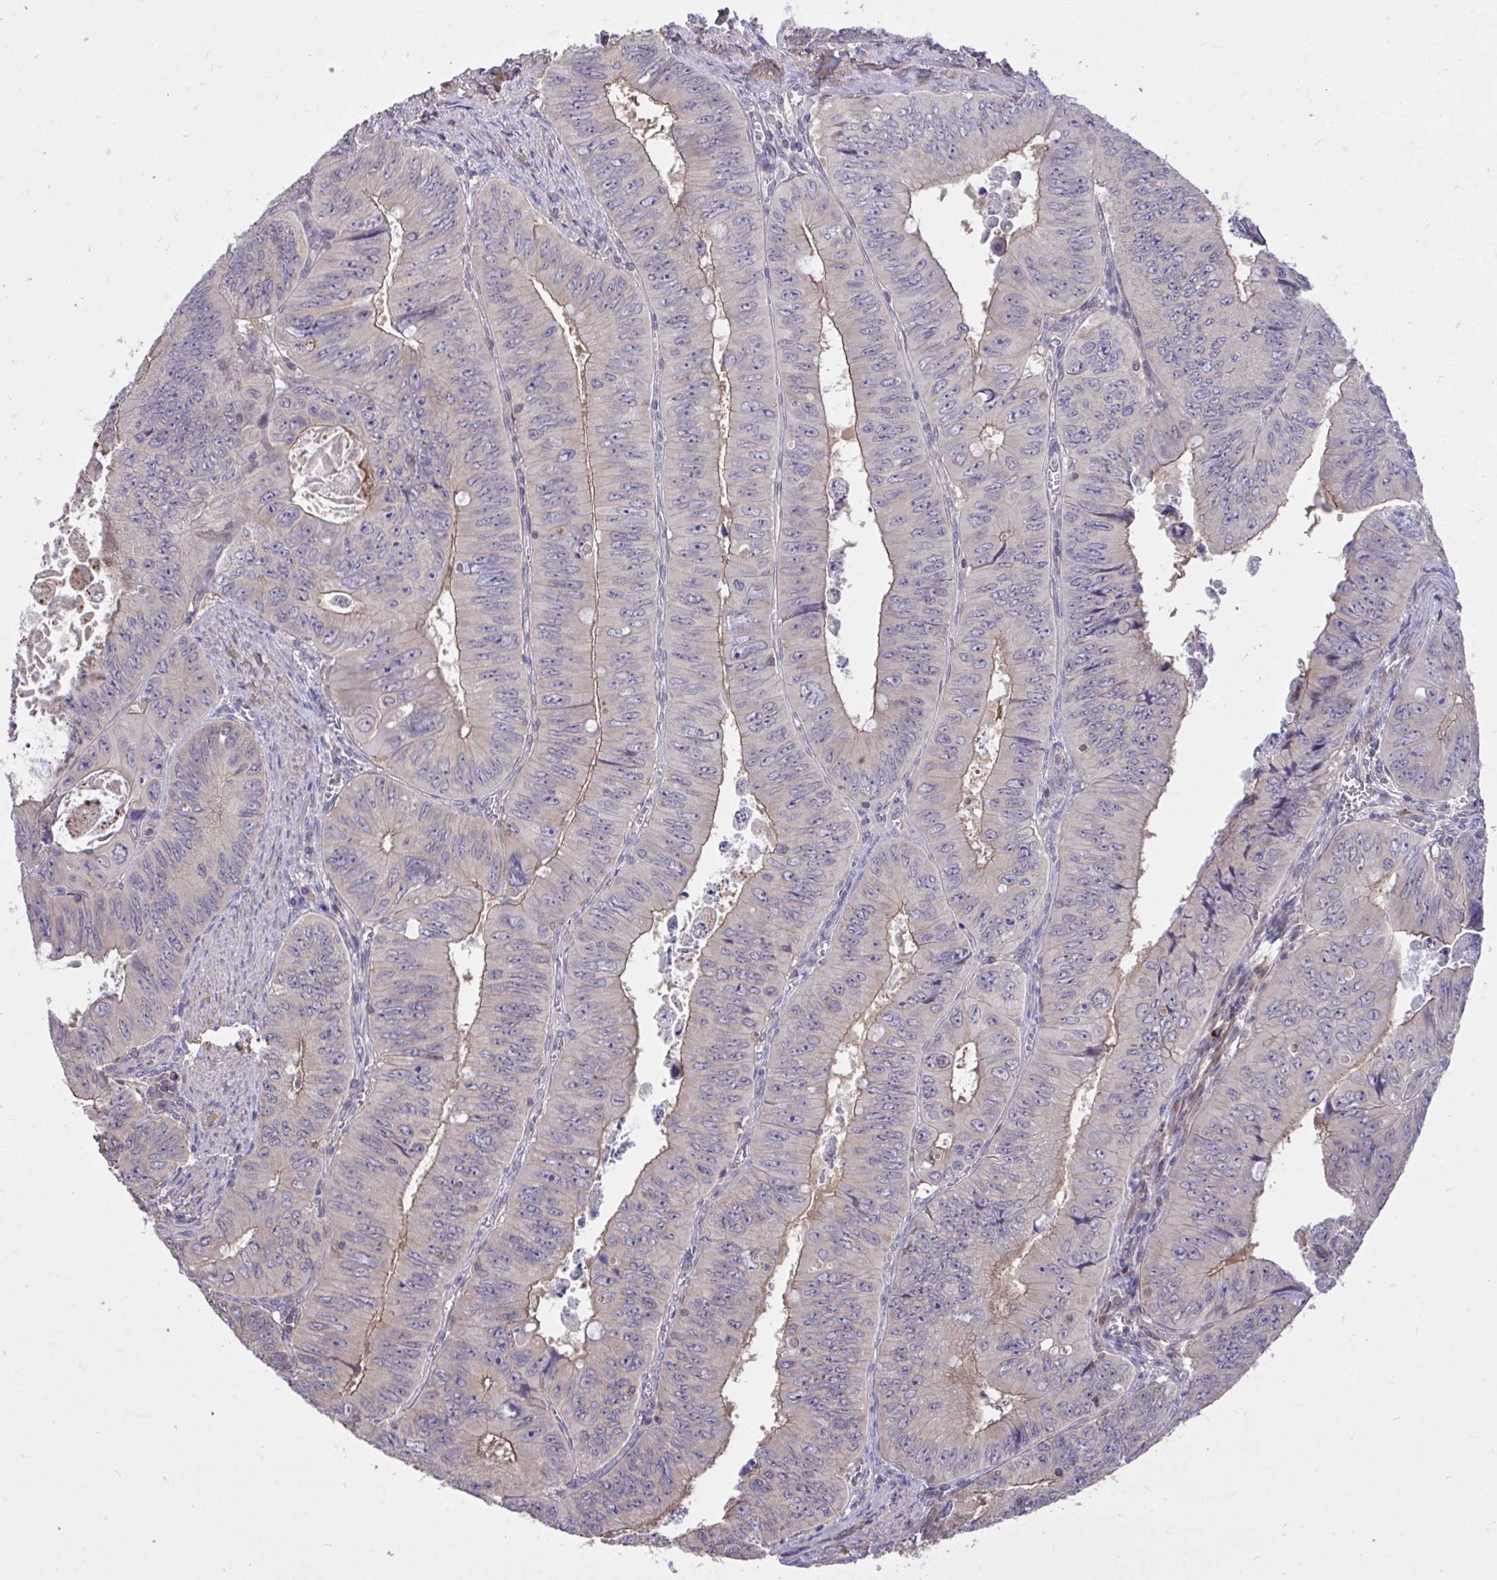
{"staining": {"intensity": "weak", "quantity": "25%-75%", "location": "cytoplasmic/membranous"}, "tissue": "colorectal cancer", "cell_type": "Tumor cells", "image_type": "cancer", "snomed": [{"axis": "morphology", "description": "Adenocarcinoma, NOS"}, {"axis": "topography", "description": "Colon"}], "caption": "Tumor cells show low levels of weak cytoplasmic/membranous positivity in about 25%-75% of cells in colorectal adenocarcinoma.", "gene": "IGFL2", "patient": {"sex": "female", "age": 84}}